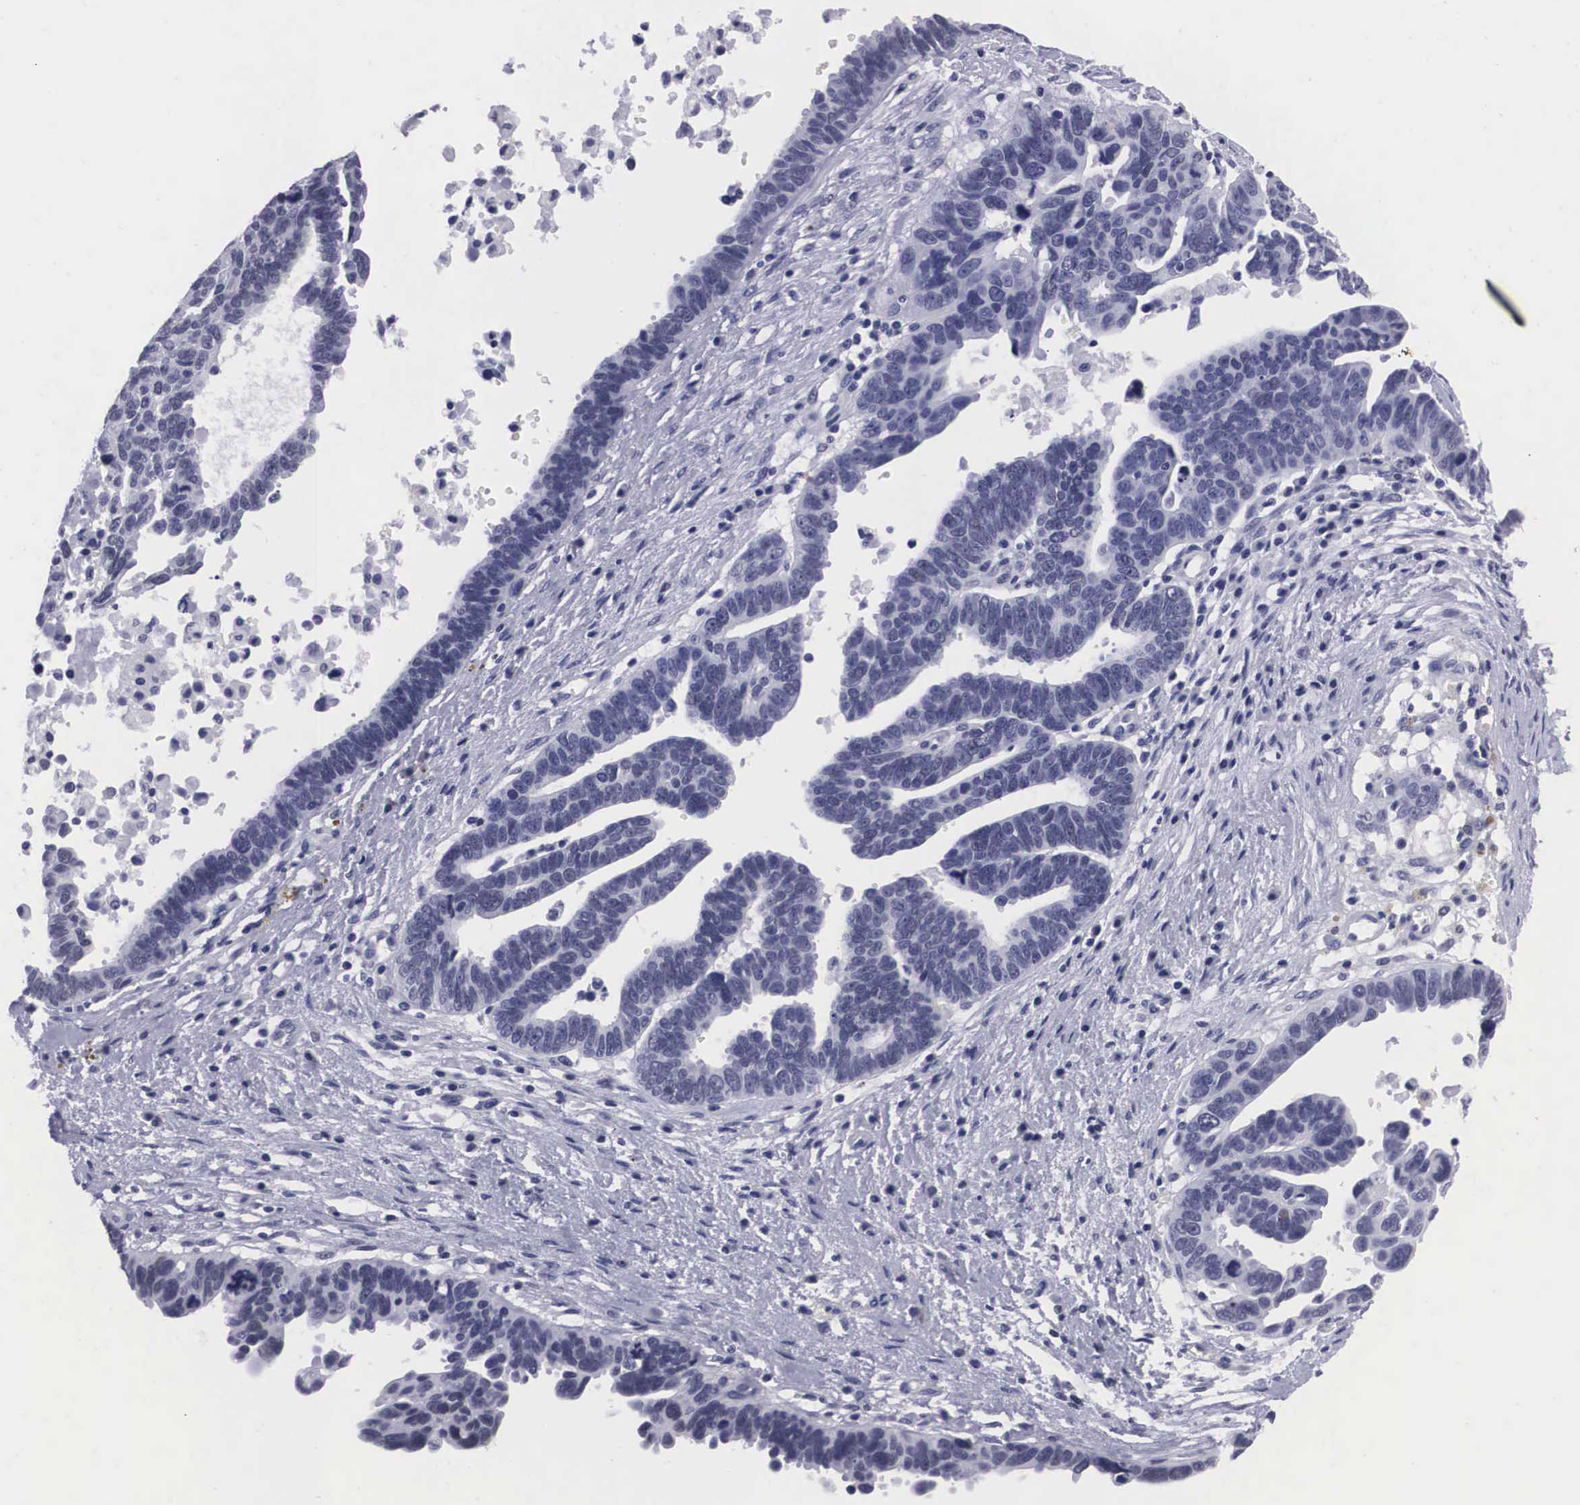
{"staining": {"intensity": "negative", "quantity": "none", "location": "none"}, "tissue": "ovarian cancer", "cell_type": "Tumor cells", "image_type": "cancer", "snomed": [{"axis": "morphology", "description": "Carcinoma, endometroid"}, {"axis": "morphology", "description": "Cystadenocarcinoma, serous, NOS"}, {"axis": "topography", "description": "Ovary"}], "caption": "The image displays no staining of tumor cells in ovarian cancer (endometroid carcinoma).", "gene": "C22orf31", "patient": {"sex": "female", "age": 45}}